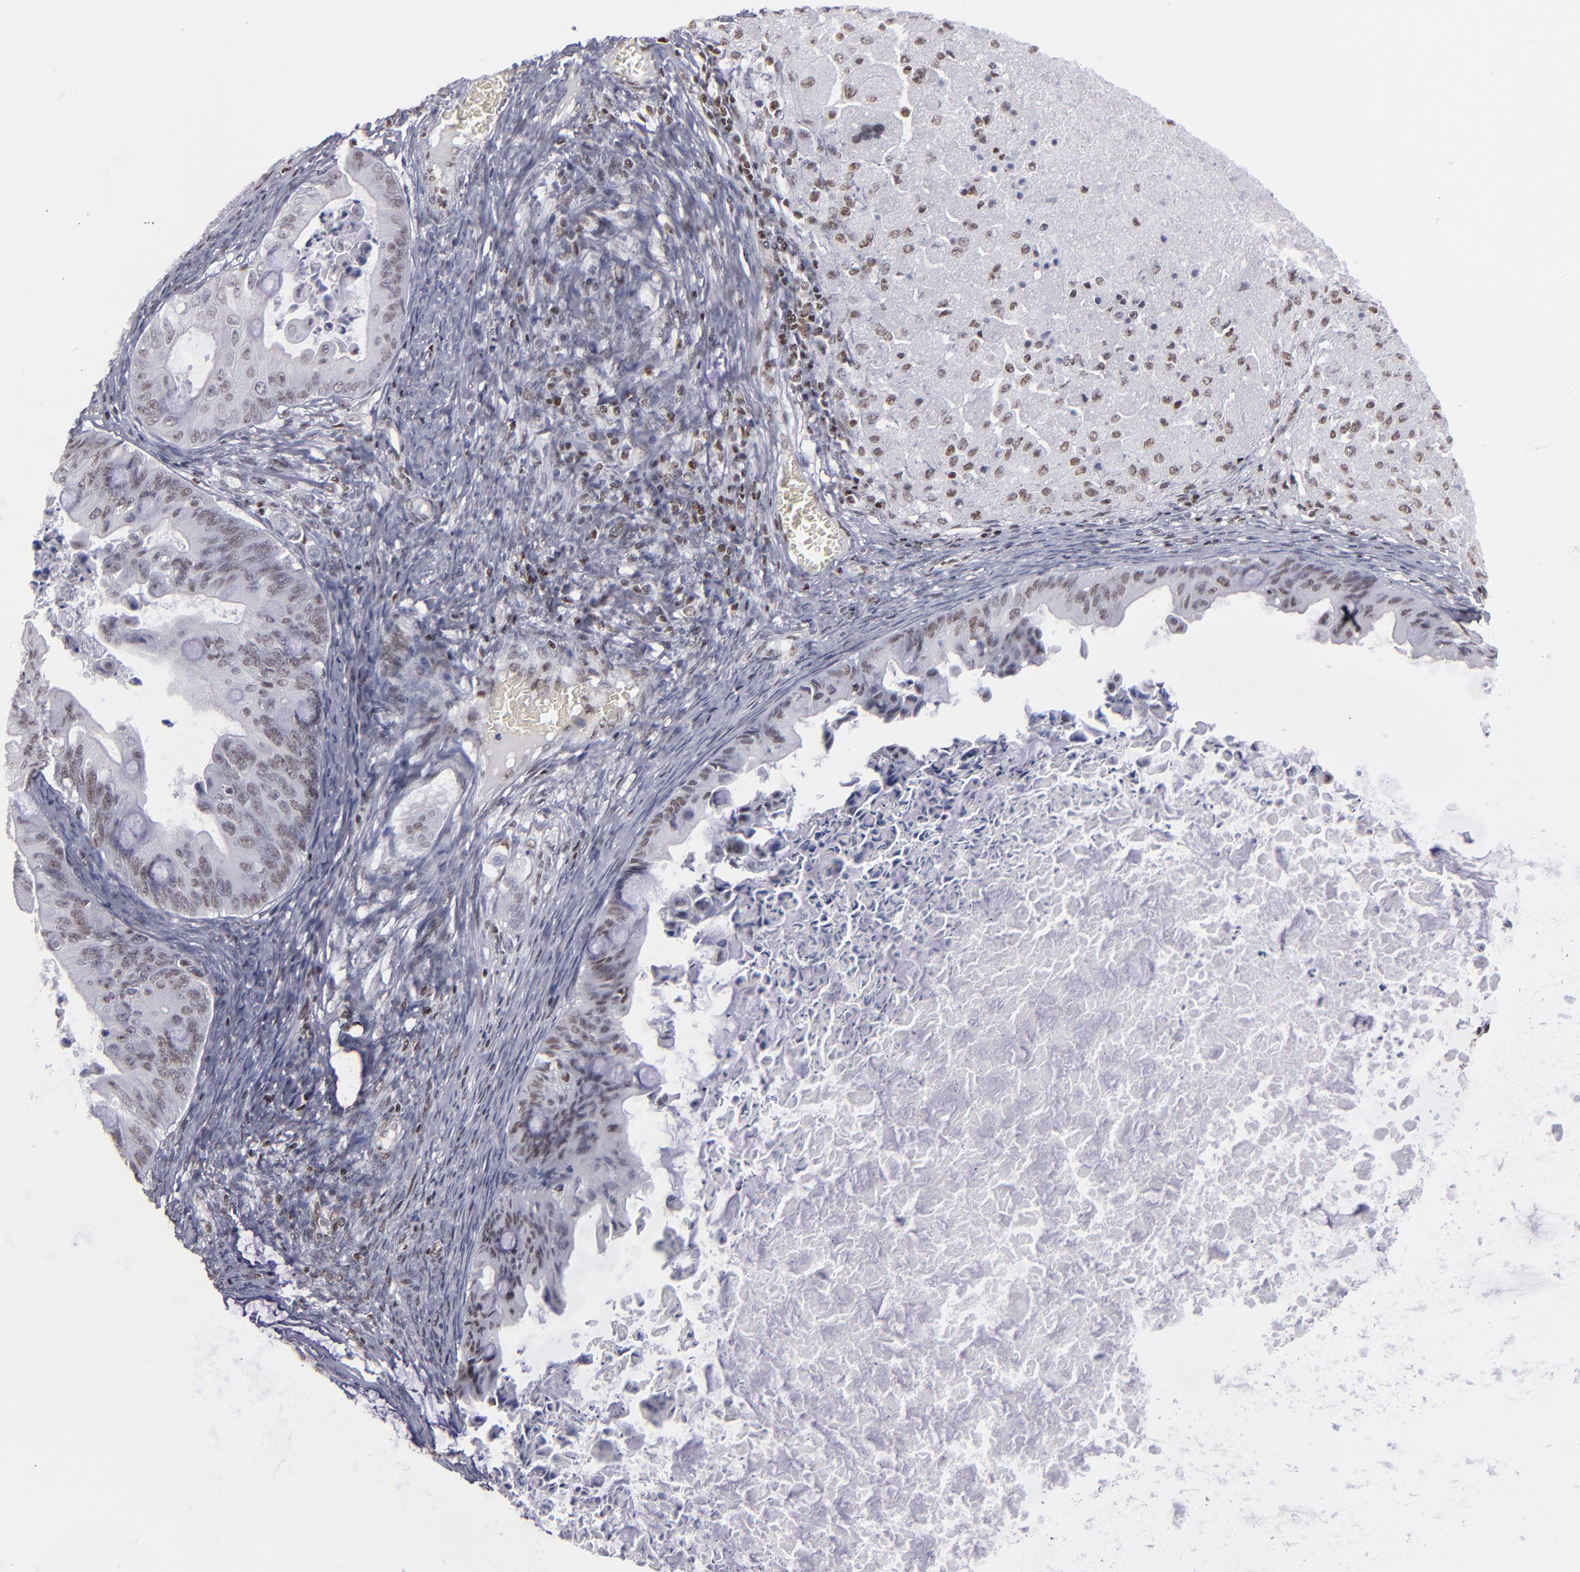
{"staining": {"intensity": "weak", "quantity": ">75%", "location": "nuclear"}, "tissue": "ovarian cancer", "cell_type": "Tumor cells", "image_type": "cancer", "snomed": [{"axis": "morphology", "description": "Cystadenocarcinoma, mucinous, NOS"}, {"axis": "topography", "description": "Ovary"}], "caption": "Immunohistochemical staining of ovarian cancer shows low levels of weak nuclear staining in approximately >75% of tumor cells.", "gene": "TERF2", "patient": {"sex": "female", "age": 37}}